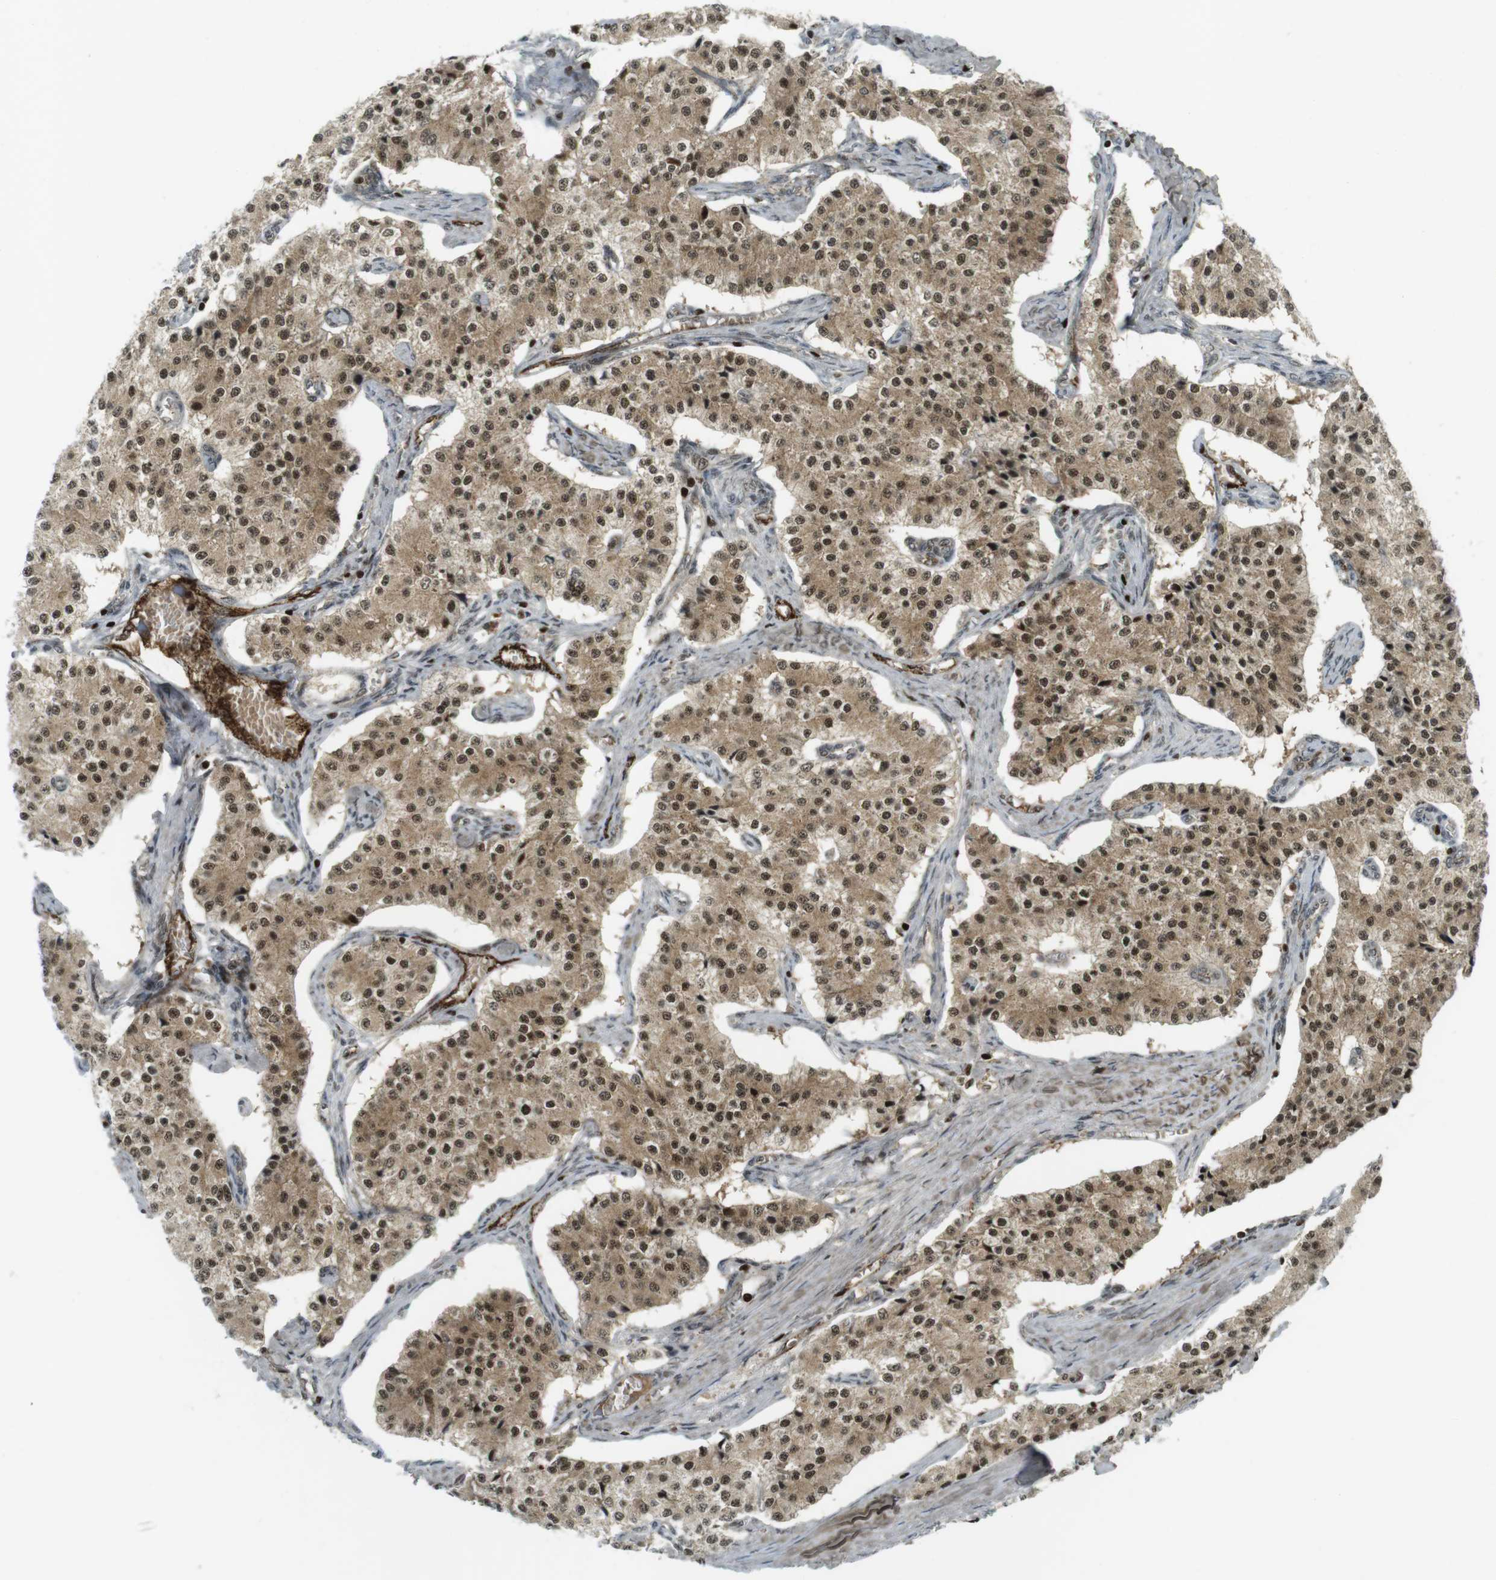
{"staining": {"intensity": "moderate", "quantity": ">75%", "location": "cytoplasmic/membranous,nuclear"}, "tissue": "carcinoid", "cell_type": "Tumor cells", "image_type": "cancer", "snomed": [{"axis": "morphology", "description": "Carcinoid, malignant, NOS"}, {"axis": "topography", "description": "Colon"}], "caption": "An immunohistochemistry histopathology image of tumor tissue is shown. Protein staining in brown highlights moderate cytoplasmic/membranous and nuclear positivity in malignant carcinoid within tumor cells.", "gene": "PPP1R13B", "patient": {"sex": "female", "age": 52}}